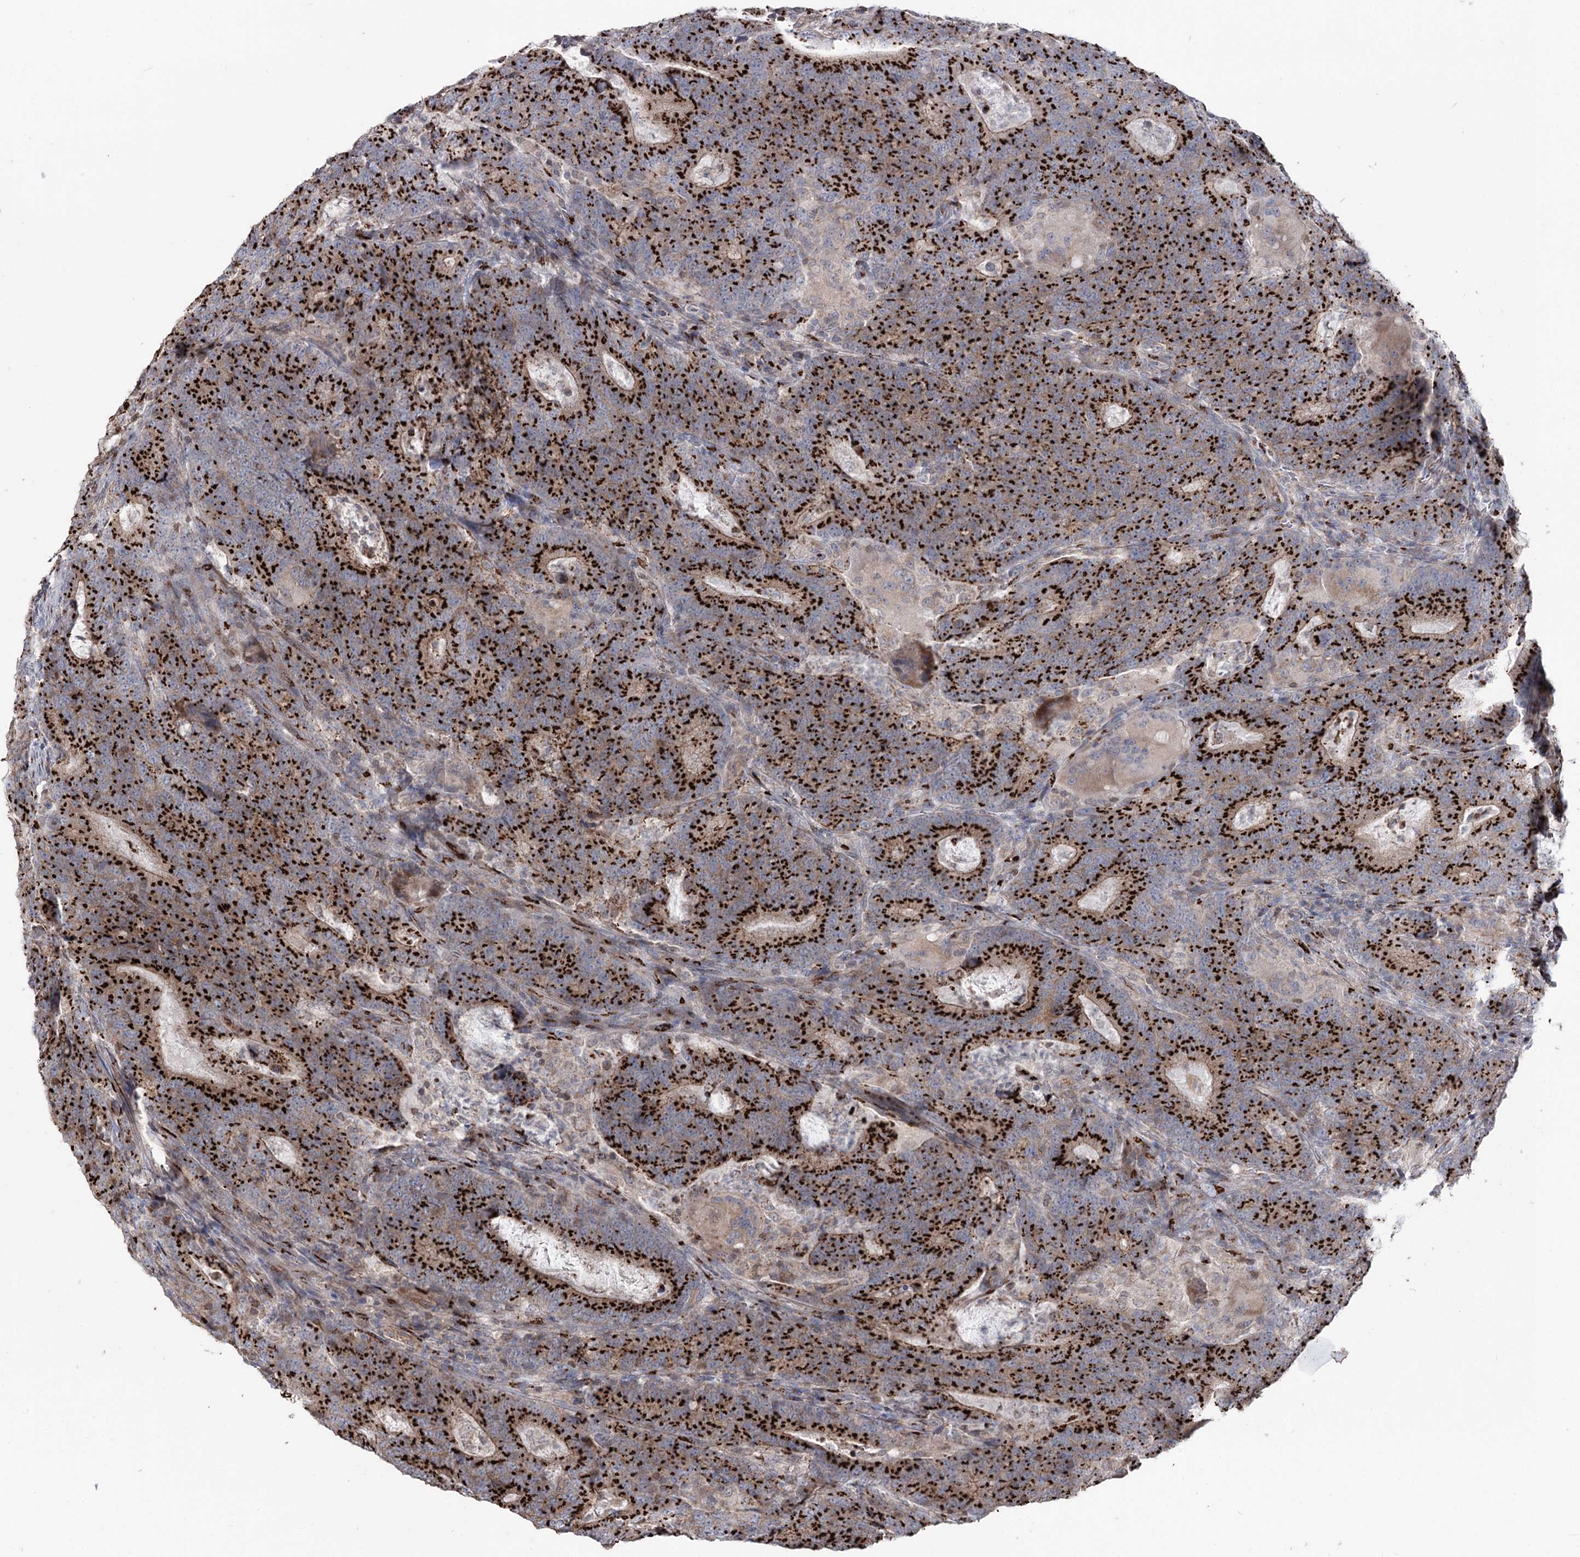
{"staining": {"intensity": "strong", "quantity": ">75%", "location": "cytoplasmic/membranous"}, "tissue": "colorectal cancer", "cell_type": "Tumor cells", "image_type": "cancer", "snomed": [{"axis": "morphology", "description": "Normal tissue, NOS"}, {"axis": "morphology", "description": "Adenocarcinoma, NOS"}, {"axis": "topography", "description": "Colon"}], "caption": "Adenocarcinoma (colorectal) tissue reveals strong cytoplasmic/membranous expression in about >75% of tumor cells", "gene": "ARHGAP20", "patient": {"sex": "female", "age": 75}}